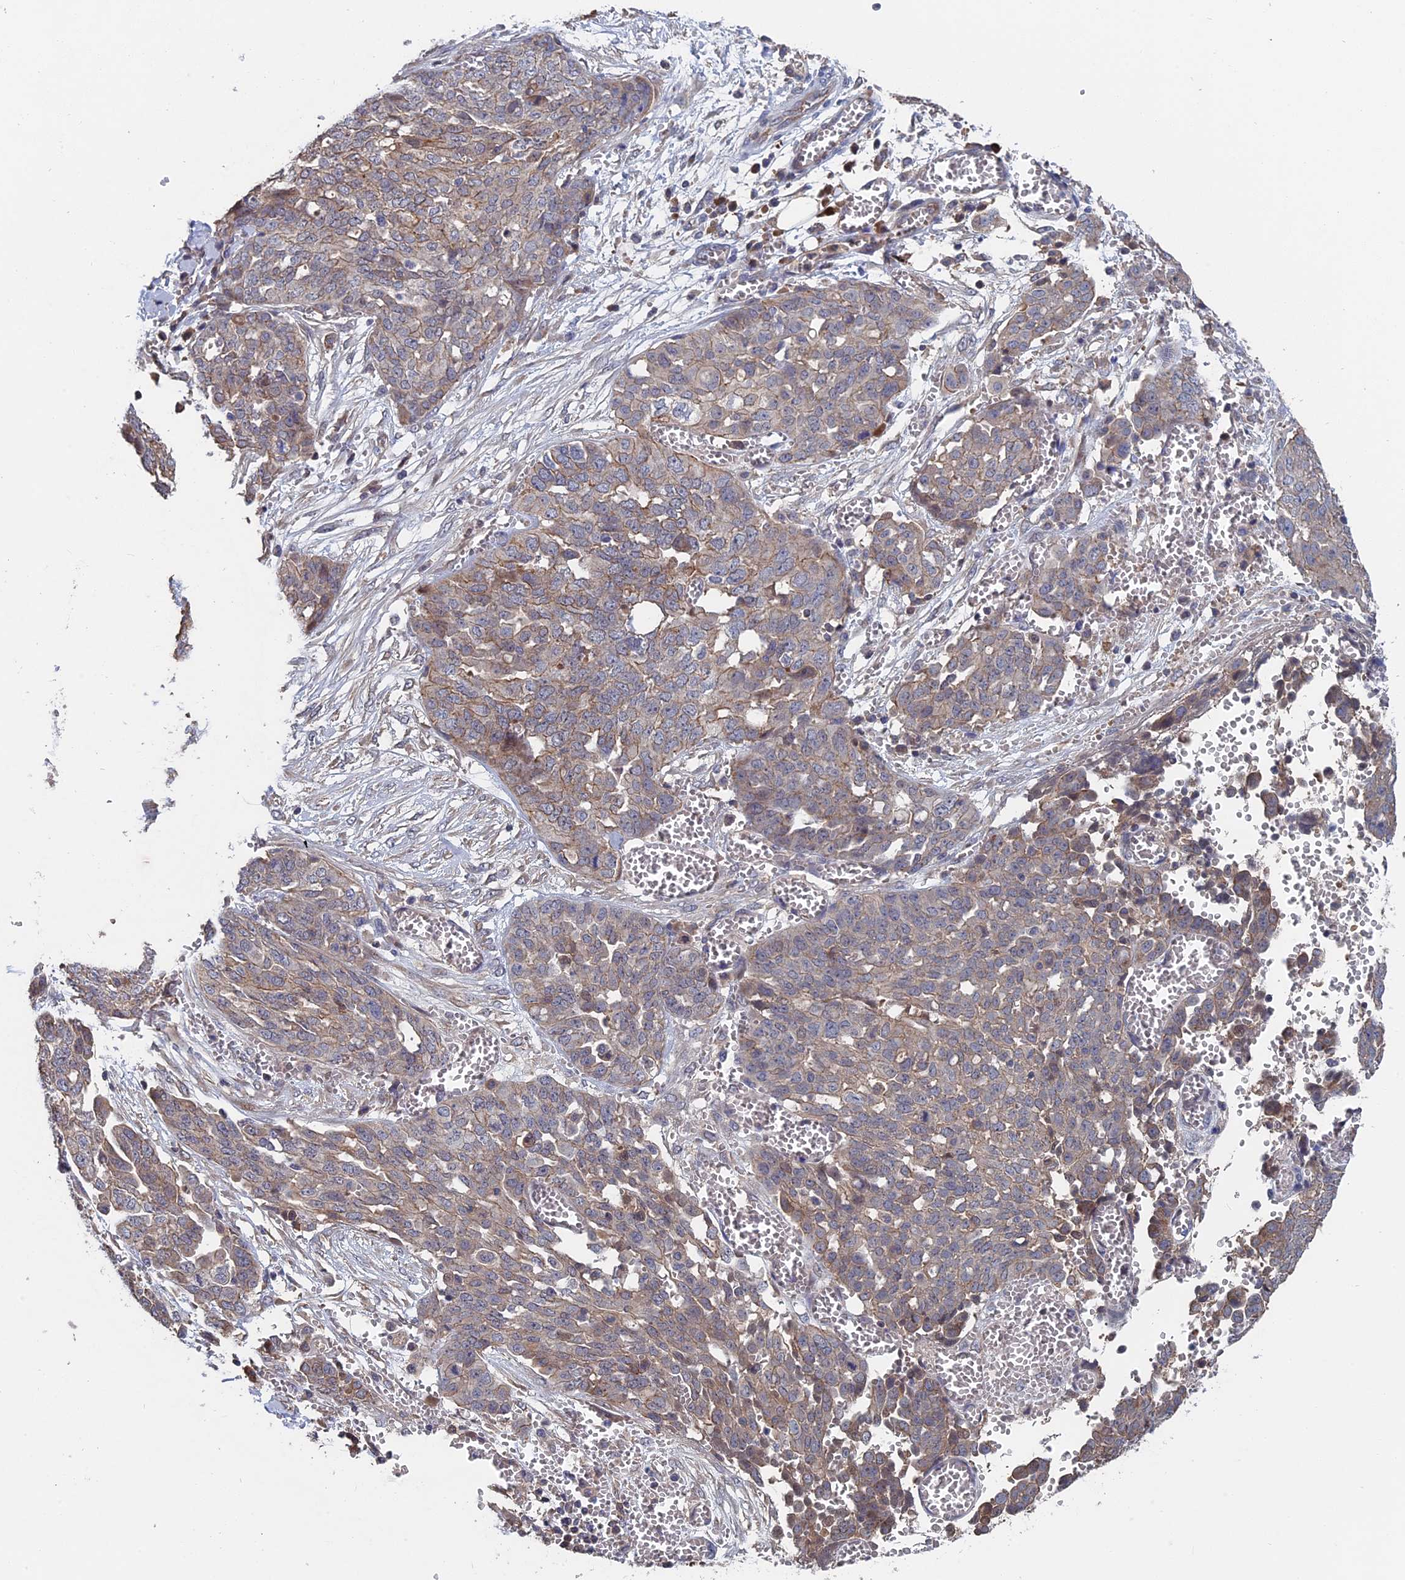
{"staining": {"intensity": "weak", "quantity": "<25%", "location": "cytoplasmic/membranous"}, "tissue": "ovarian cancer", "cell_type": "Tumor cells", "image_type": "cancer", "snomed": [{"axis": "morphology", "description": "Cystadenocarcinoma, serous, NOS"}, {"axis": "topography", "description": "Soft tissue"}, {"axis": "topography", "description": "Ovary"}], "caption": "Immunohistochemistry (IHC) of human ovarian serous cystadenocarcinoma displays no positivity in tumor cells.", "gene": "SLC33A1", "patient": {"sex": "female", "age": 57}}